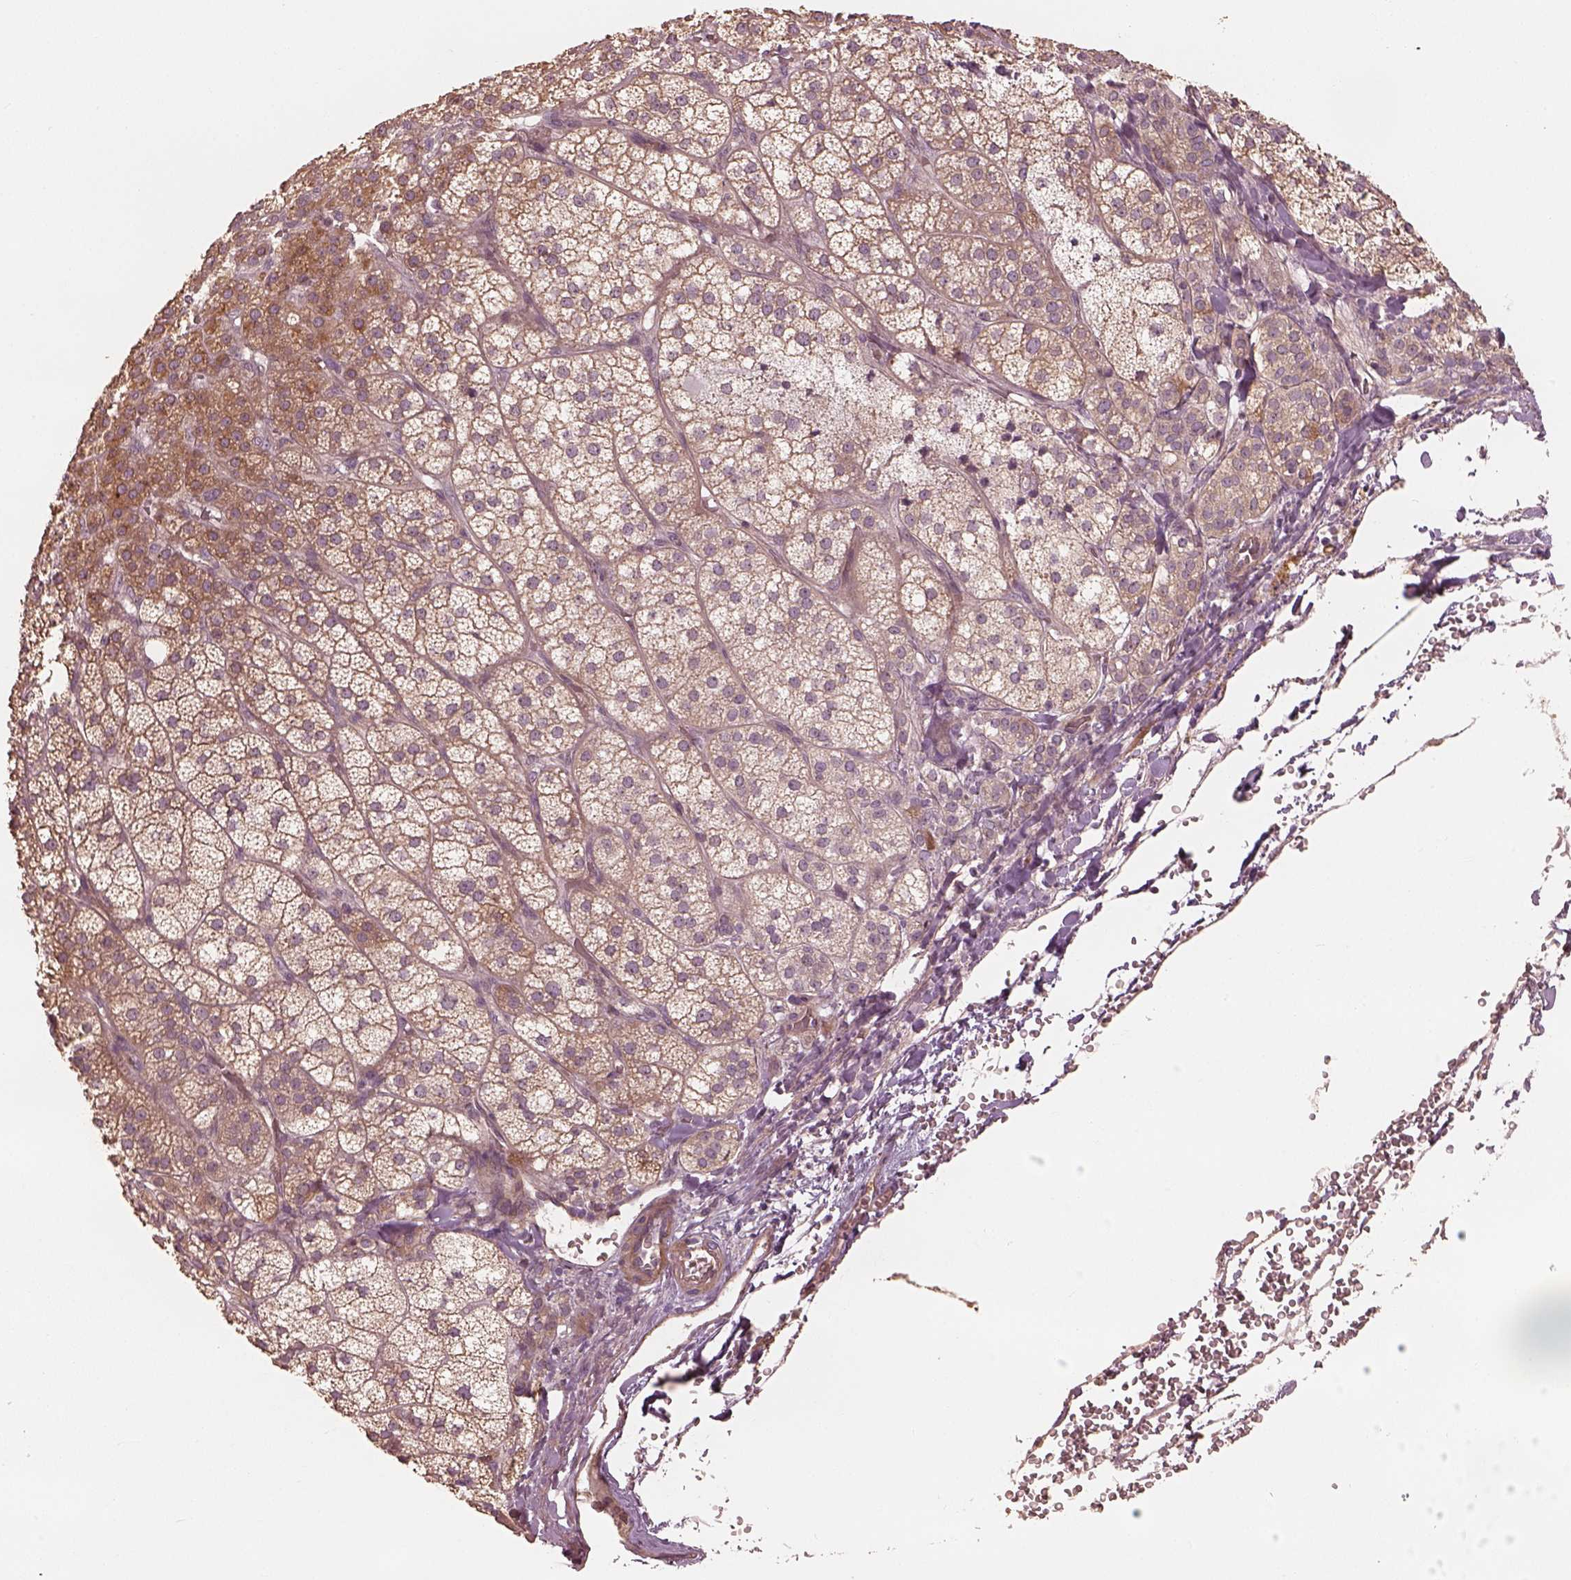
{"staining": {"intensity": "moderate", "quantity": ">75%", "location": "cytoplasmic/membranous"}, "tissue": "adrenal gland", "cell_type": "Glandular cells", "image_type": "normal", "snomed": [{"axis": "morphology", "description": "Normal tissue, NOS"}, {"axis": "topography", "description": "Adrenal gland"}], "caption": "IHC photomicrograph of unremarkable human adrenal gland stained for a protein (brown), which shows medium levels of moderate cytoplasmic/membranous staining in approximately >75% of glandular cells.", "gene": "OTOGL", "patient": {"sex": "female", "age": 60}}